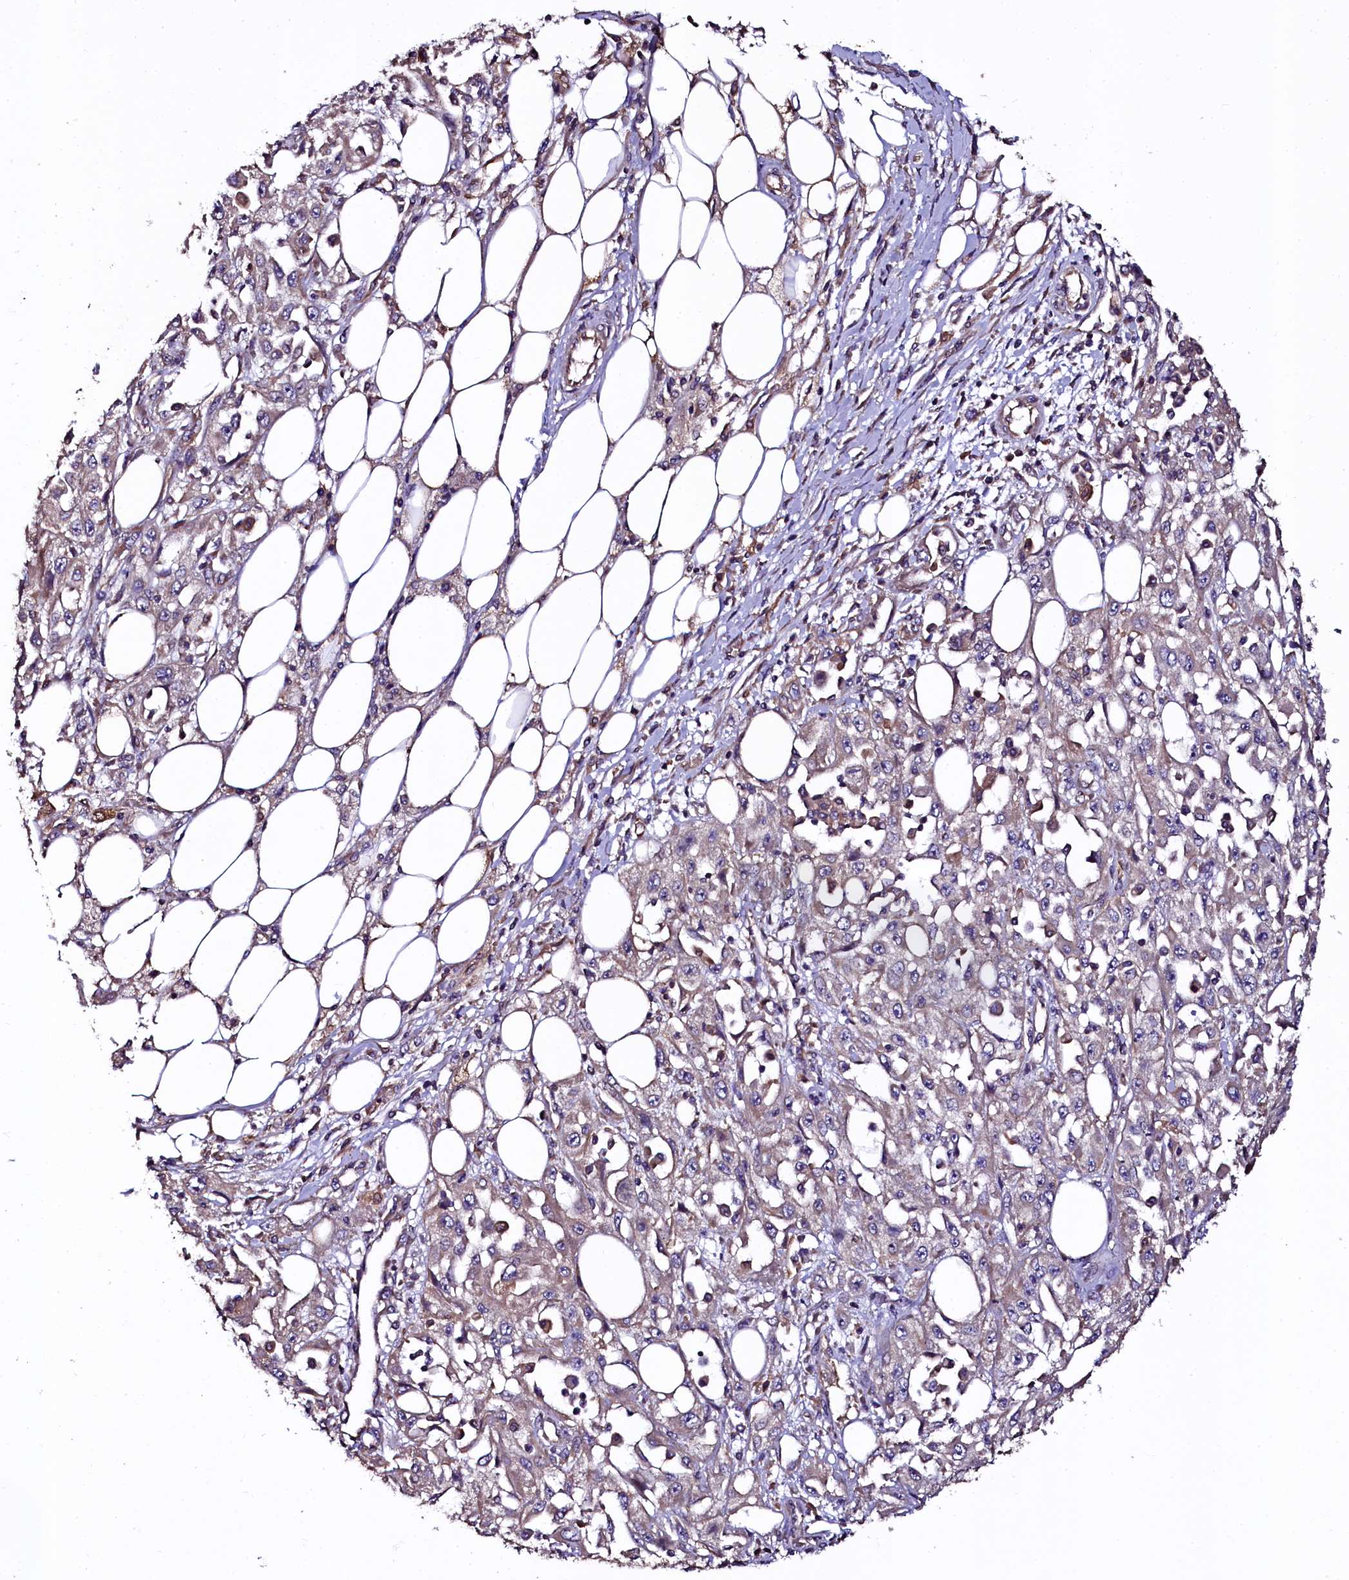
{"staining": {"intensity": "weak", "quantity": "<25%", "location": "cytoplasmic/membranous"}, "tissue": "skin cancer", "cell_type": "Tumor cells", "image_type": "cancer", "snomed": [{"axis": "morphology", "description": "Squamous cell carcinoma, NOS"}, {"axis": "morphology", "description": "Squamous cell carcinoma, metastatic, NOS"}, {"axis": "topography", "description": "Skin"}, {"axis": "topography", "description": "Lymph node"}], "caption": "Tumor cells show no significant protein positivity in skin cancer. (DAB (3,3'-diaminobenzidine) immunohistochemistry (IHC) with hematoxylin counter stain).", "gene": "APPL2", "patient": {"sex": "male", "age": 75}}